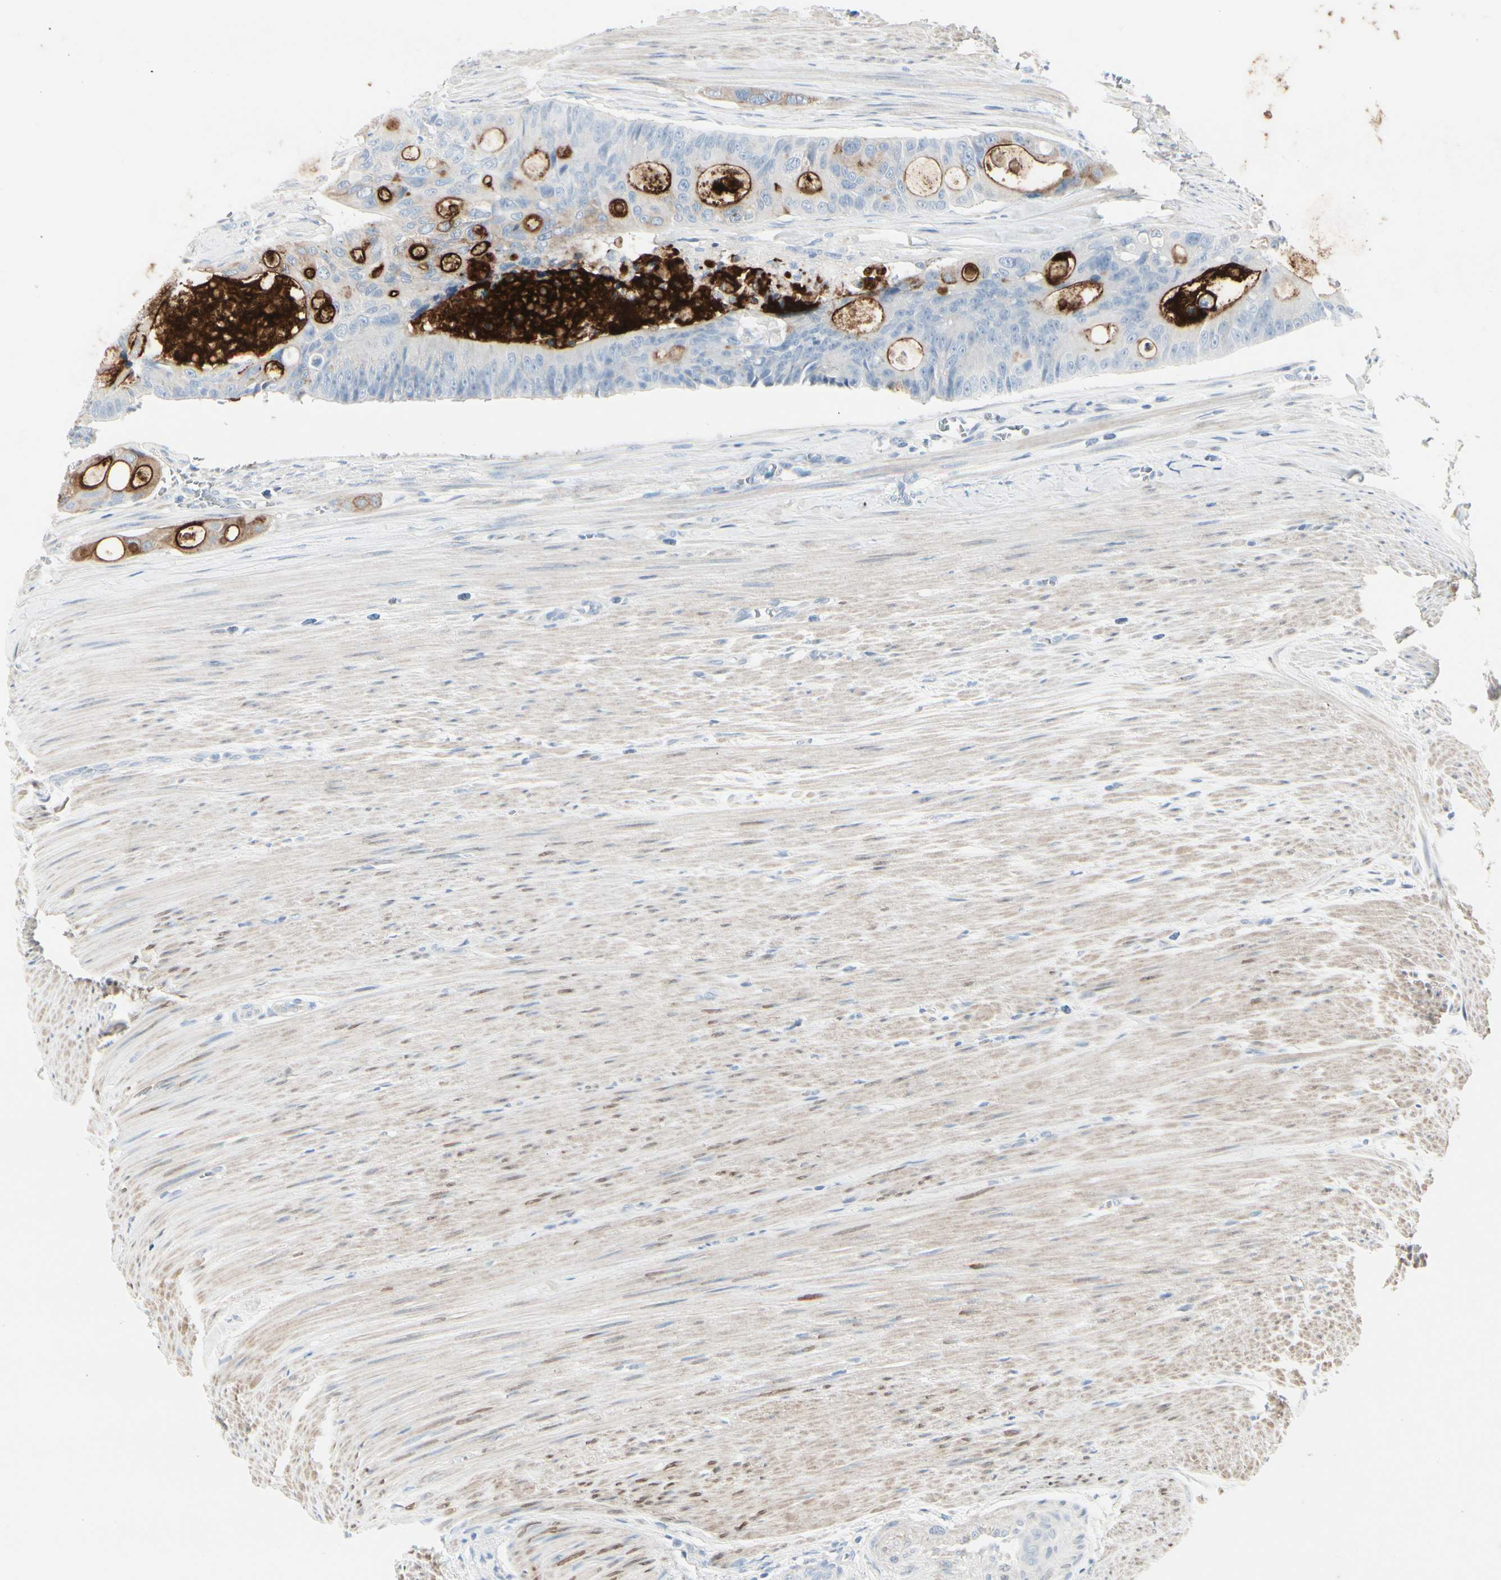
{"staining": {"intensity": "moderate", "quantity": "25%-75%", "location": "cytoplasmic/membranous"}, "tissue": "colorectal cancer", "cell_type": "Tumor cells", "image_type": "cancer", "snomed": [{"axis": "morphology", "description": "Adenocarcinoma, NOS"}, {"axis": "topography", "description": "Colon"}], "caption": "High-magnification brightfield microscopy of colorectal adenocarcinoma stained with DAB (brown) and counterstained with hematoxylin (blue). tumor cells exhibit moderate cytoplasmic/membranous positivity is present in about25%-75% of cells. (IHC, brightfield microscopy, high magnification).", "gene": "CDHR5", "patient": {"sex": "female", "age": 57}}